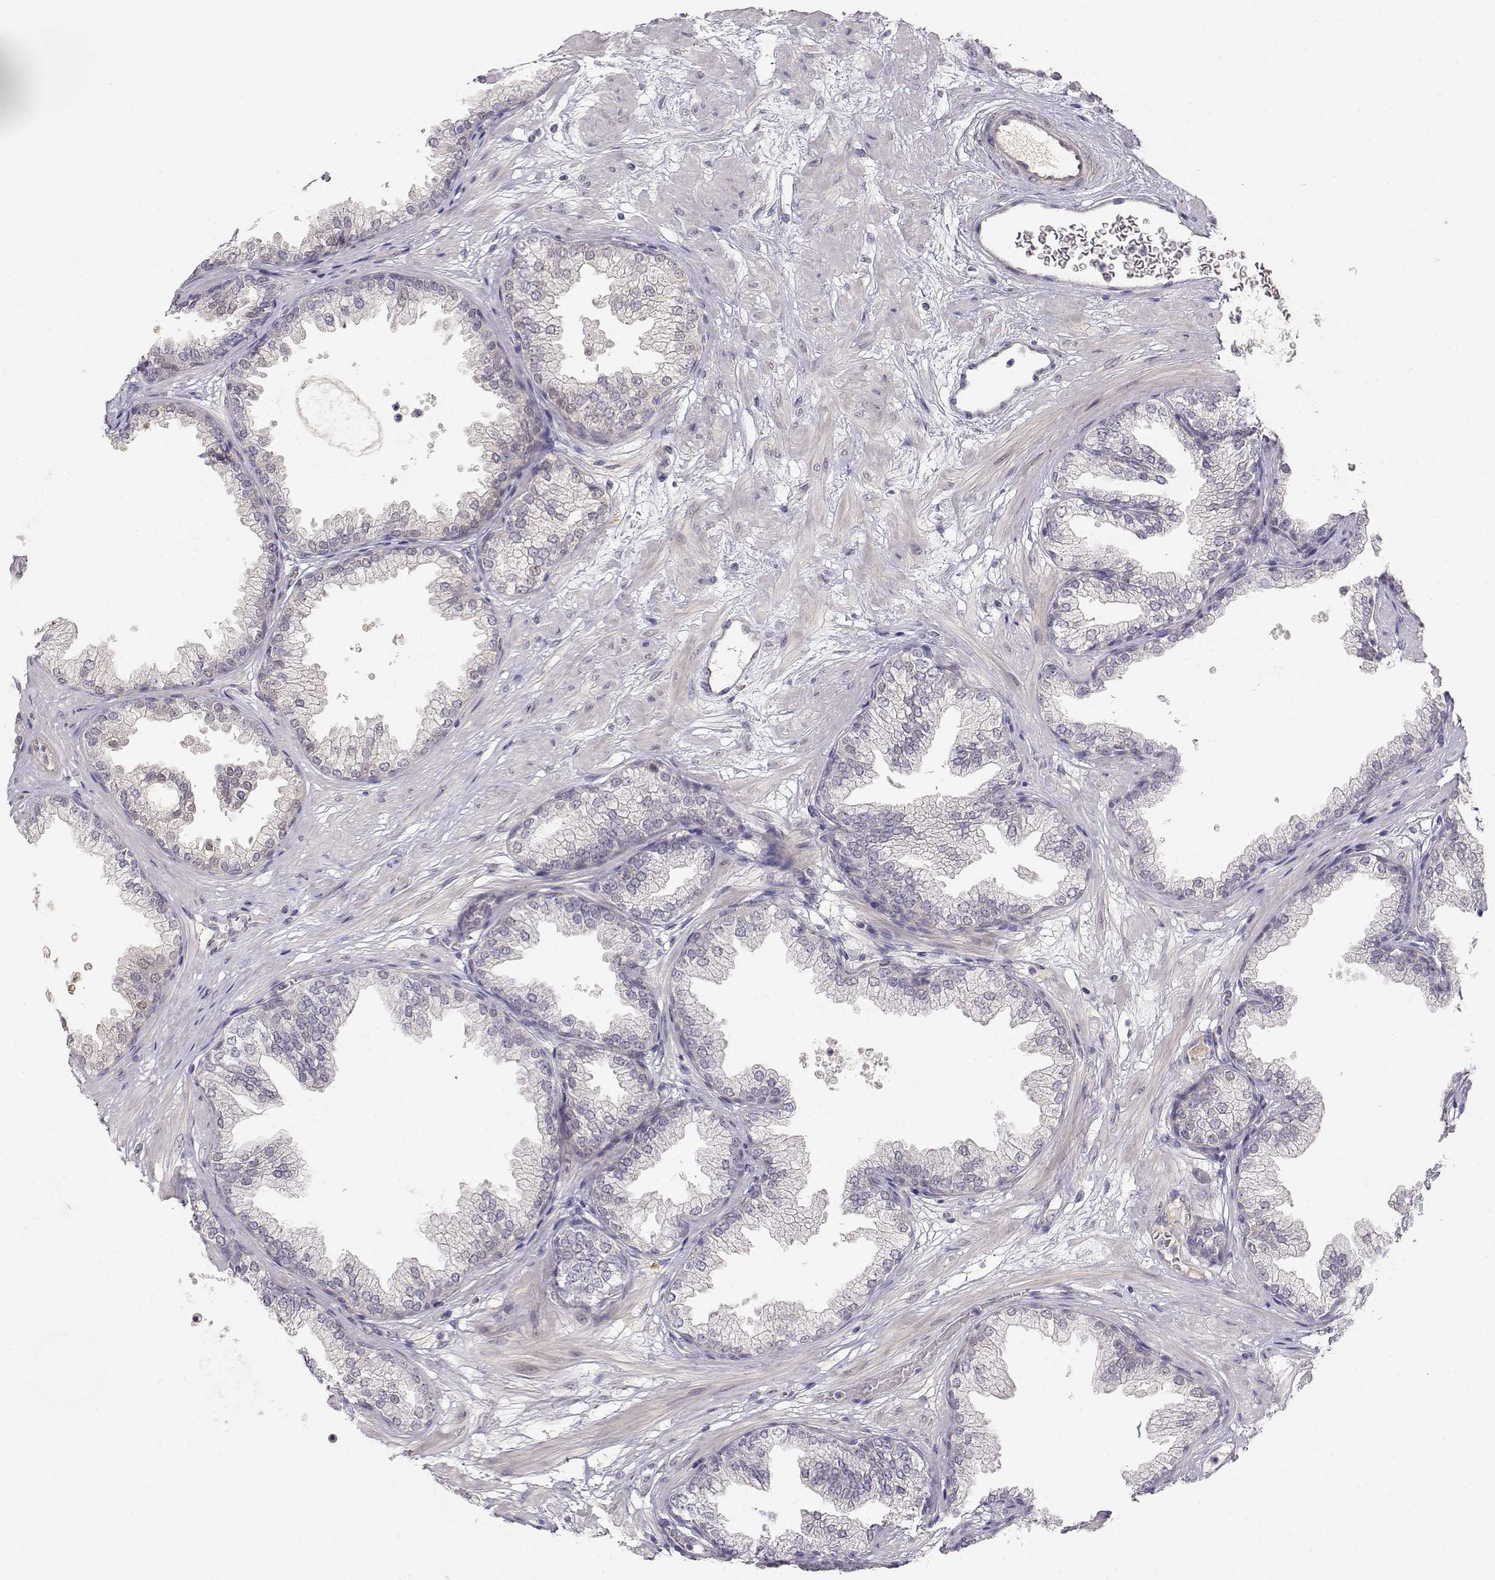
{"staining": {"intensity": "negative", "quantity": "none", "location": "none"}, "tissue": "prostate", "cell_type": "Glandular cells", "image_type": "normal", "snomed": [{"axis": "morphology", "description": "Normal tissue, NOS"}, {"axis": "topography", "description": "Prostate"}], "caption": "Prostate stained for a protein using immunohistochemistry (IHC) displays no positivity glandular cells.", "gene": "EAF2", "patient": {"sex": "male", "age": 37}}